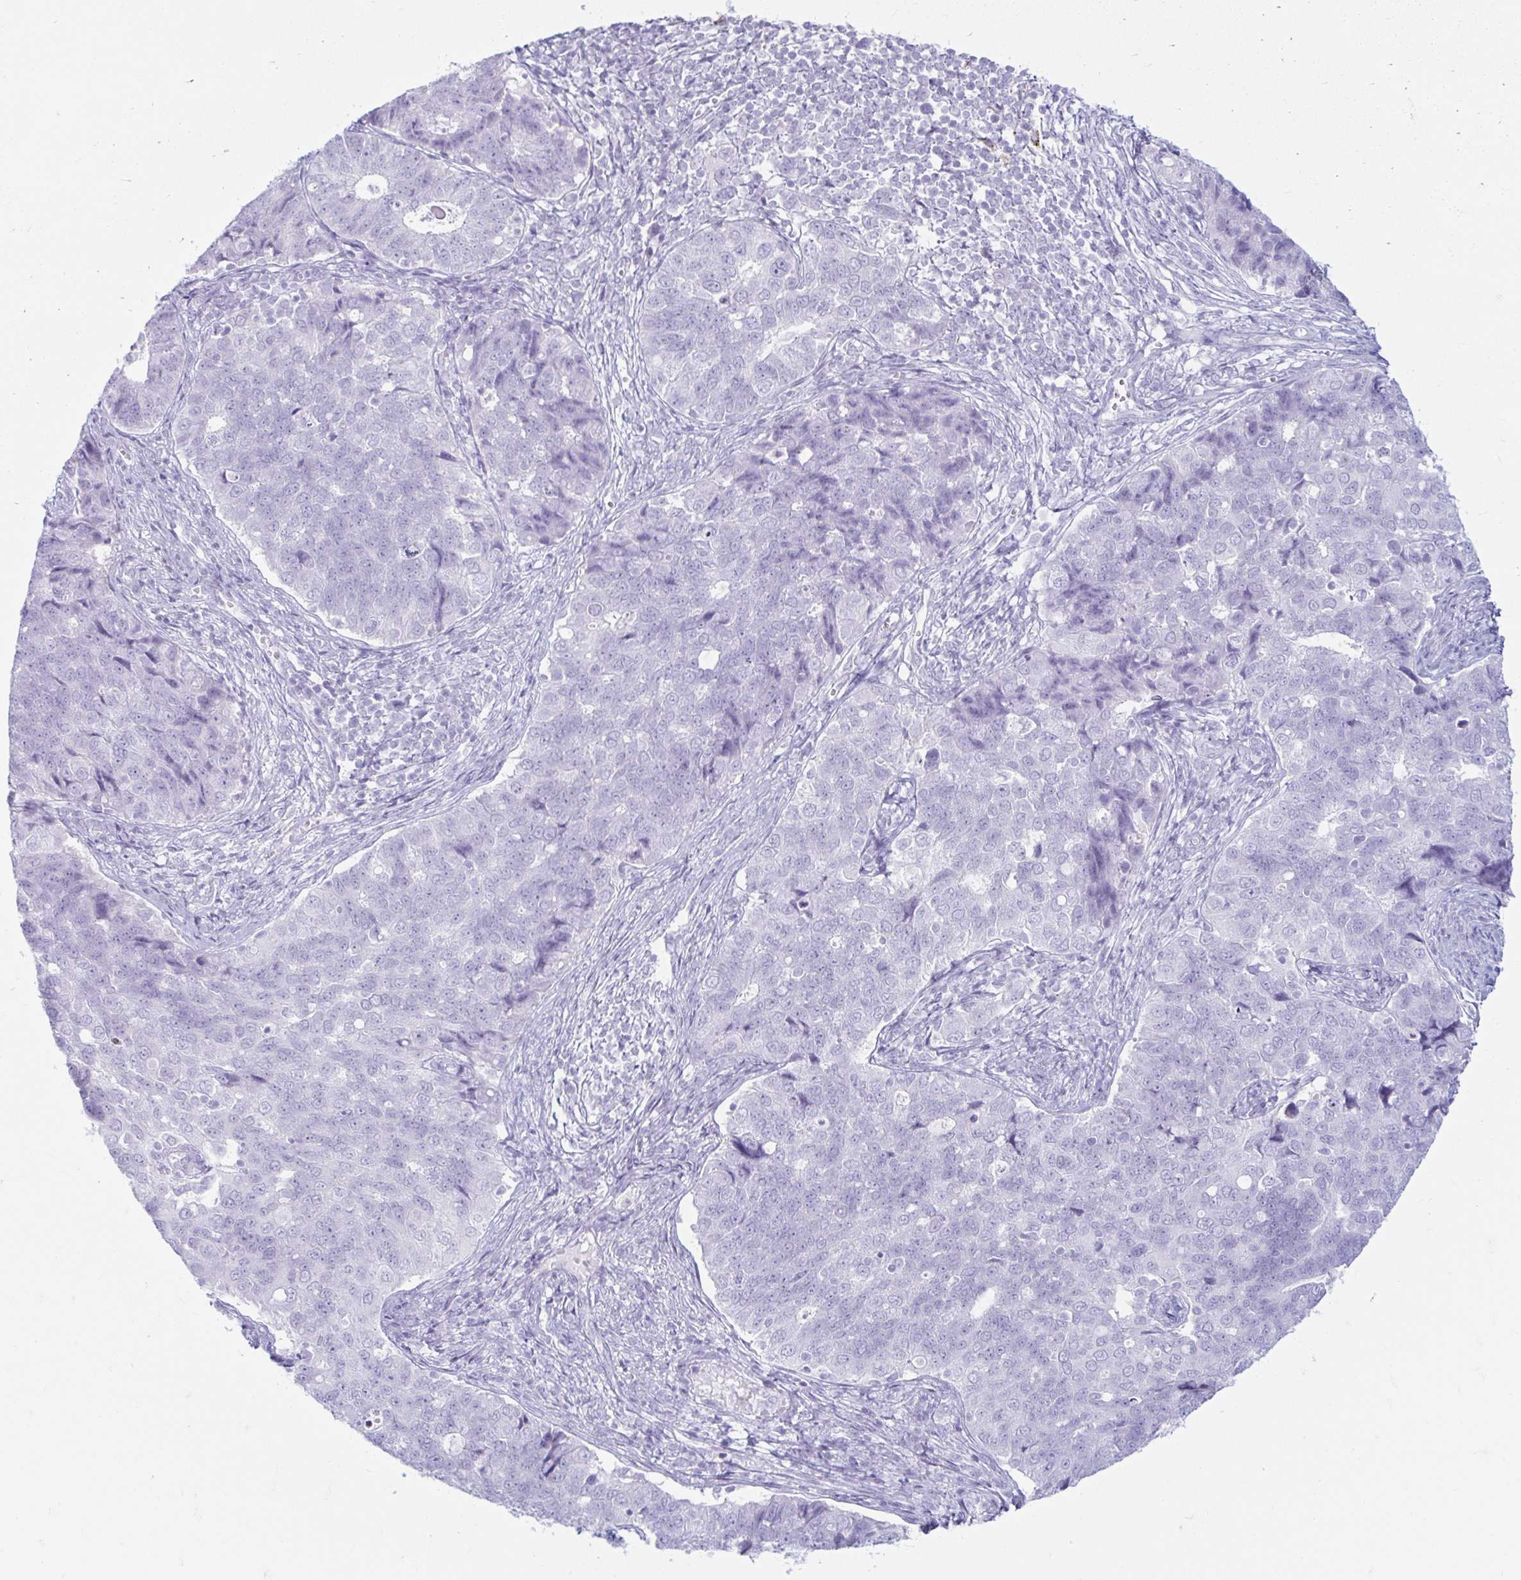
{"staining": {"intensity": "negative", "quantity": "none", "location": "none"}, "tissue": "endometrial cancer", "cell_type": "Tumor cells", "image_type": "cancer", "snomed": [{"axis": "morphology", "description": "Adenocarcinoma, NOS"}, {"axis": "topography", "description": "Endometrium"}], "caption": "IHC of human endometrial cancer reveals no positivity in tumor cells.", "gene": "ERICH6", "patient": {"sex": "female", "age": 43}}